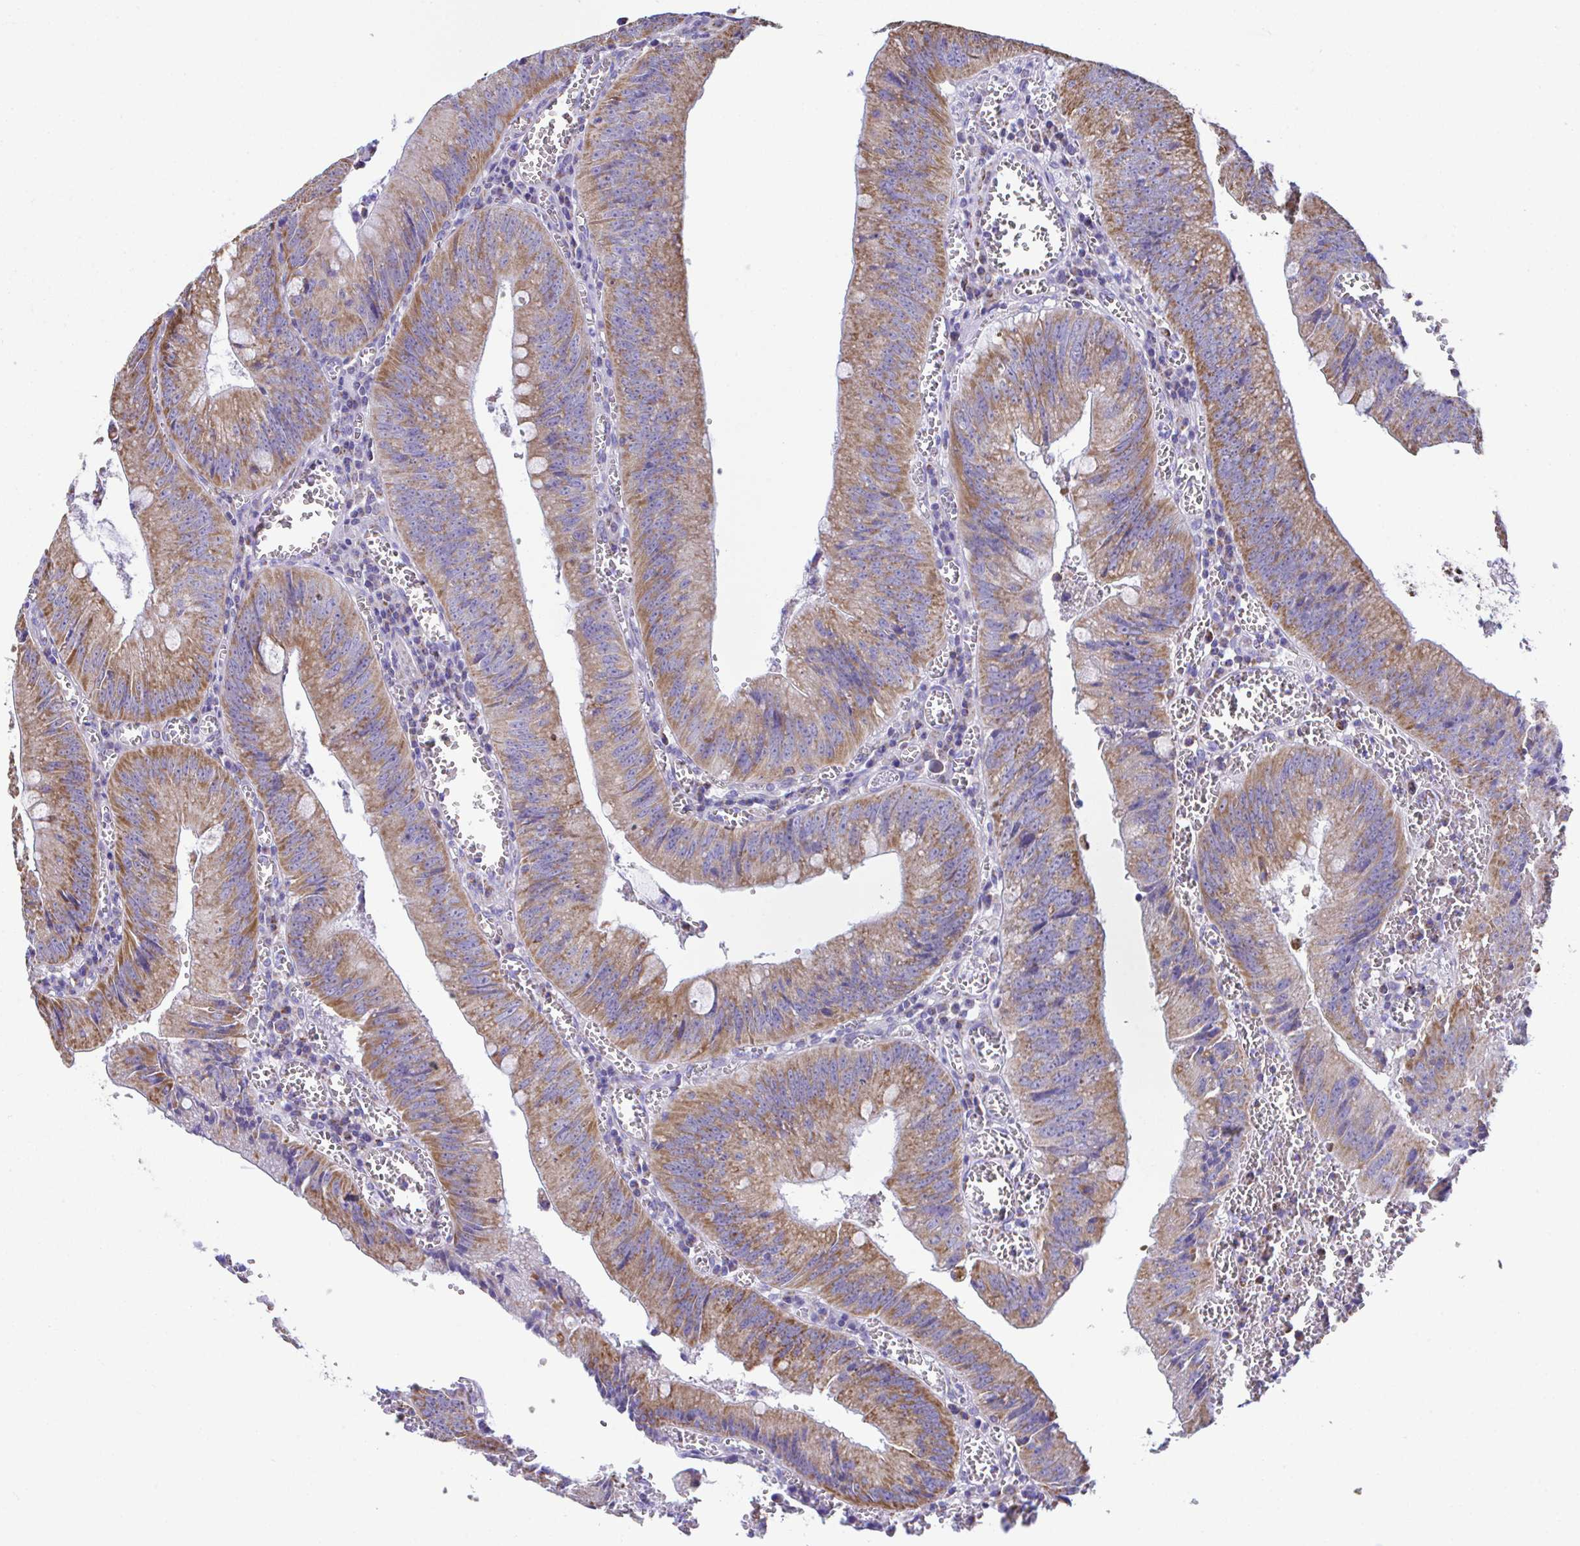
{"staining": {"intensity": "moderate", "quantity": ">75%", "location": "cytoplasmic/membranous"}, "tissue": "colorectal cancer", "cell_type": "Tumor cells", "image_type": "cancer", "snomed": [{"axis": "morphology", "description": "Adenocarcinoma, NOS"}, {"axis": "topography", "description": "Rectum"}], "caption": "Colorectal adenocarcinoma was stained to show a protein in brown. There is medium levels of moderate cytoplasmic/membranous positivity in about >75% of tumor cells.", "gene": "PCMTD2", "patient": {"sex": "female", "age": 81}}